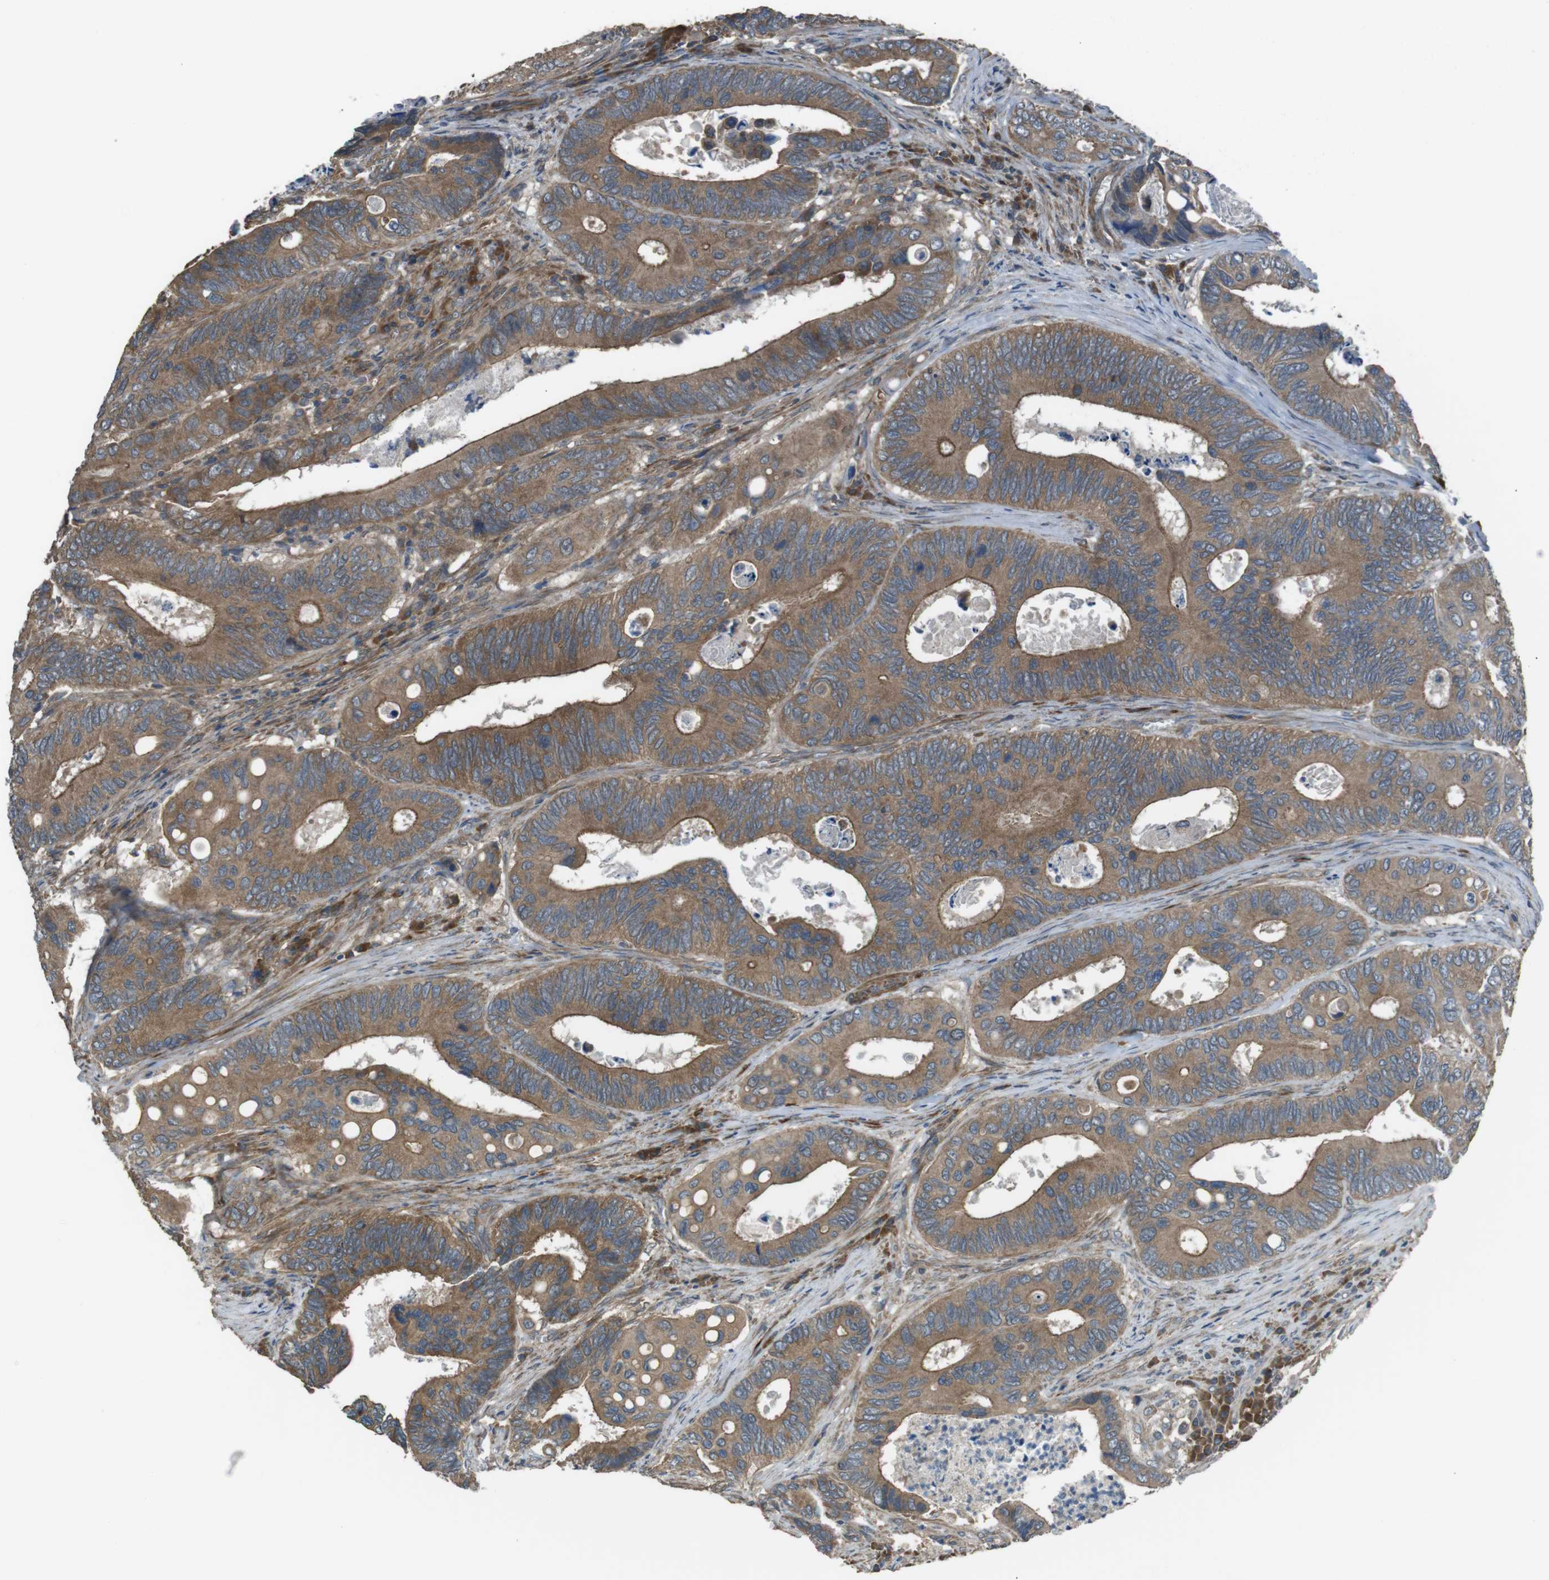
{"staining": {"intensity": "moderate", "quantity": ">75%", "location": "cytoplasmic/membranous"}, "tissue": "colorectal cancer", "cell_type": "Tumor cells", "image_type": "cancer", "snomed": [{"axis": "morphology", "description": "Inflammation, NOS"}, {"axis": "morphology", "description": "Adenocarcinoma, NOS"}, {"axis": "topography", "description": "Colon"}], "caption": "Tumor cells reveal moderate cytoplasmic/membranous positivity in about >75% of cells in colorectal cancer. (DAB (3,3'-diaminobenzidine) IHC with brightfield microscopy, high magnification).", "gene": "FUT2", "patient": {"sex": "male", "age": 72}}